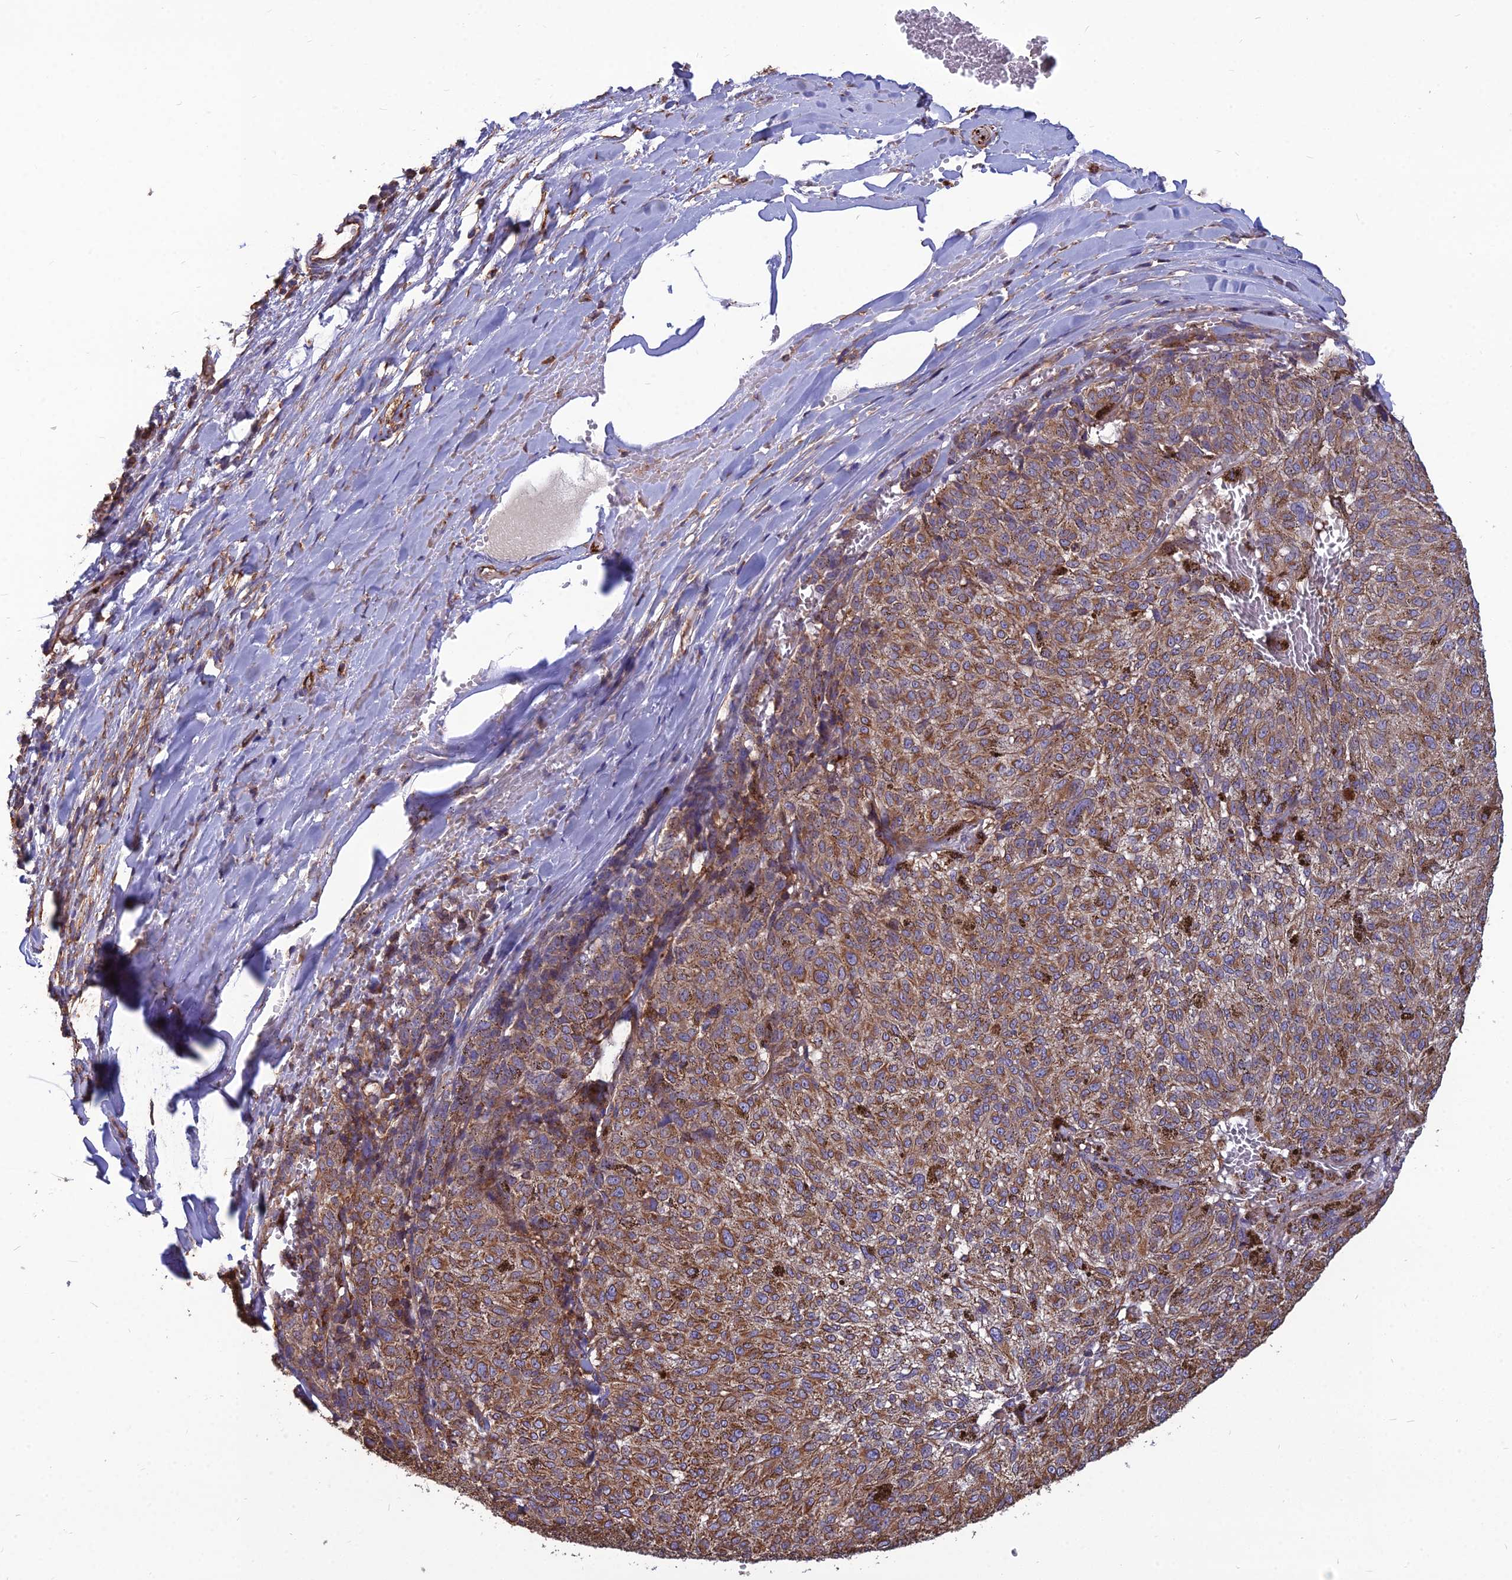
{"staining": {"intensity": "moderate", "quantity": ">75%", "location": "cytoplasmic/membranous"}, "tissue": "melanoma", "cell_type": "Tumor cells", "image_type": "cancer", "snomed": [{"axis": "morphology", "description": "Malignant melanoma, NOS"}, {"axis": "topography", "description": "Skin"}], "caption": "Immunohistochemical staining of human melanoma displays medium levels of moderate cytoplasmic/membranous positivity in about >75% of tumor cells. (Stains: DAB (3,3'-diaminobenzidine) in brown, nuclei in blue, Microscopy: brightfield microscopy at high magnification).", "gene": "PSMD11", "patient": {"sex": "female", "age": 72}}